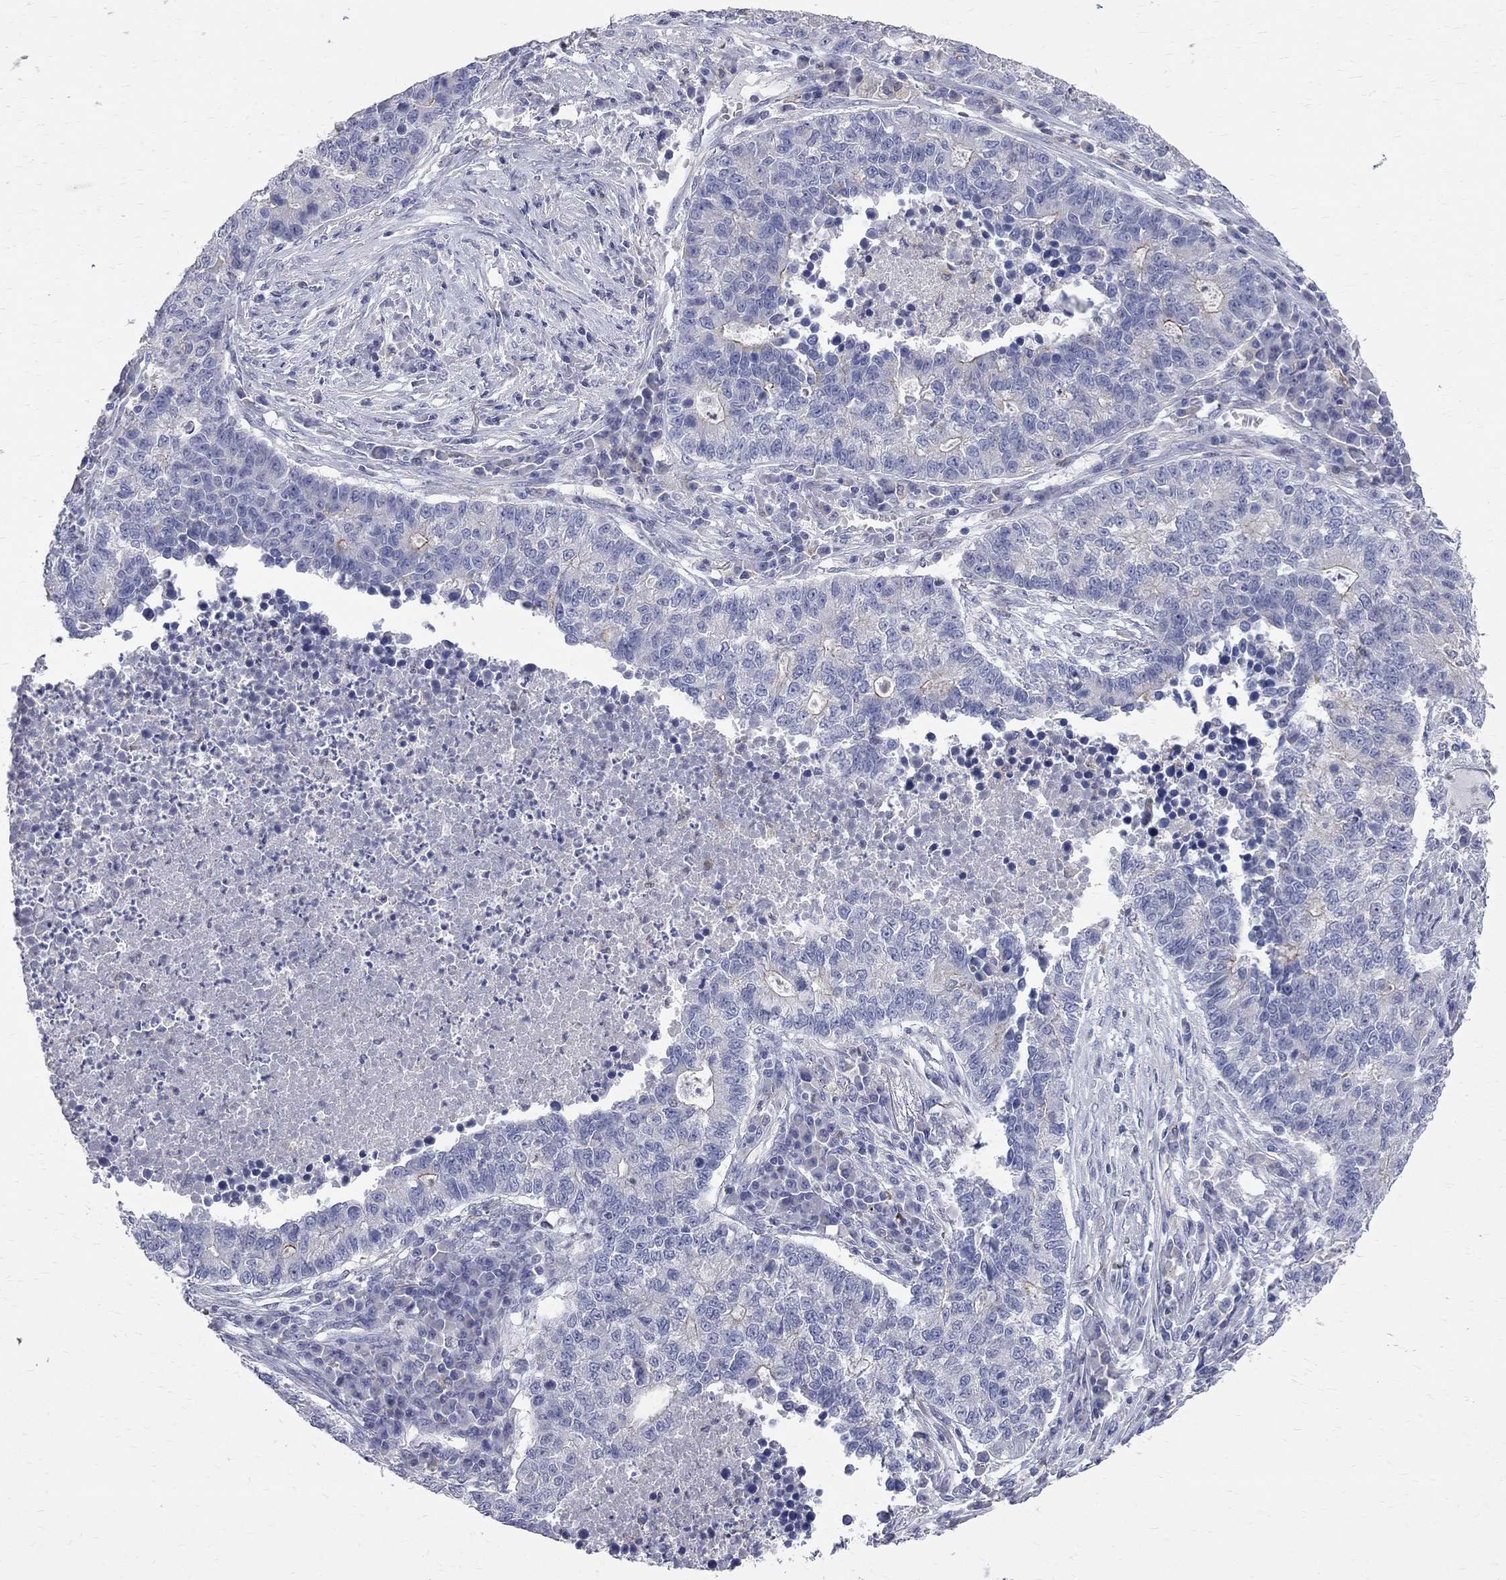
{"staining": {"intensity": "negative", "quantity": "none", "location": "none"}, "tissue": "lung cancer", "cell_type": "Tumor cells", "image_type": "cancer", "snomed": [{"axis": "morphology", "description": "Adenocarcinoma, NOS"}, {"axis": "topography", "description": "Lung"}], "caption": "Histopathology image shows no protein staining in tumor cells of lung adenocarcinoma tissue.", "gene": "ACSL1", "patient": {"sex": "male", "age": 57}}